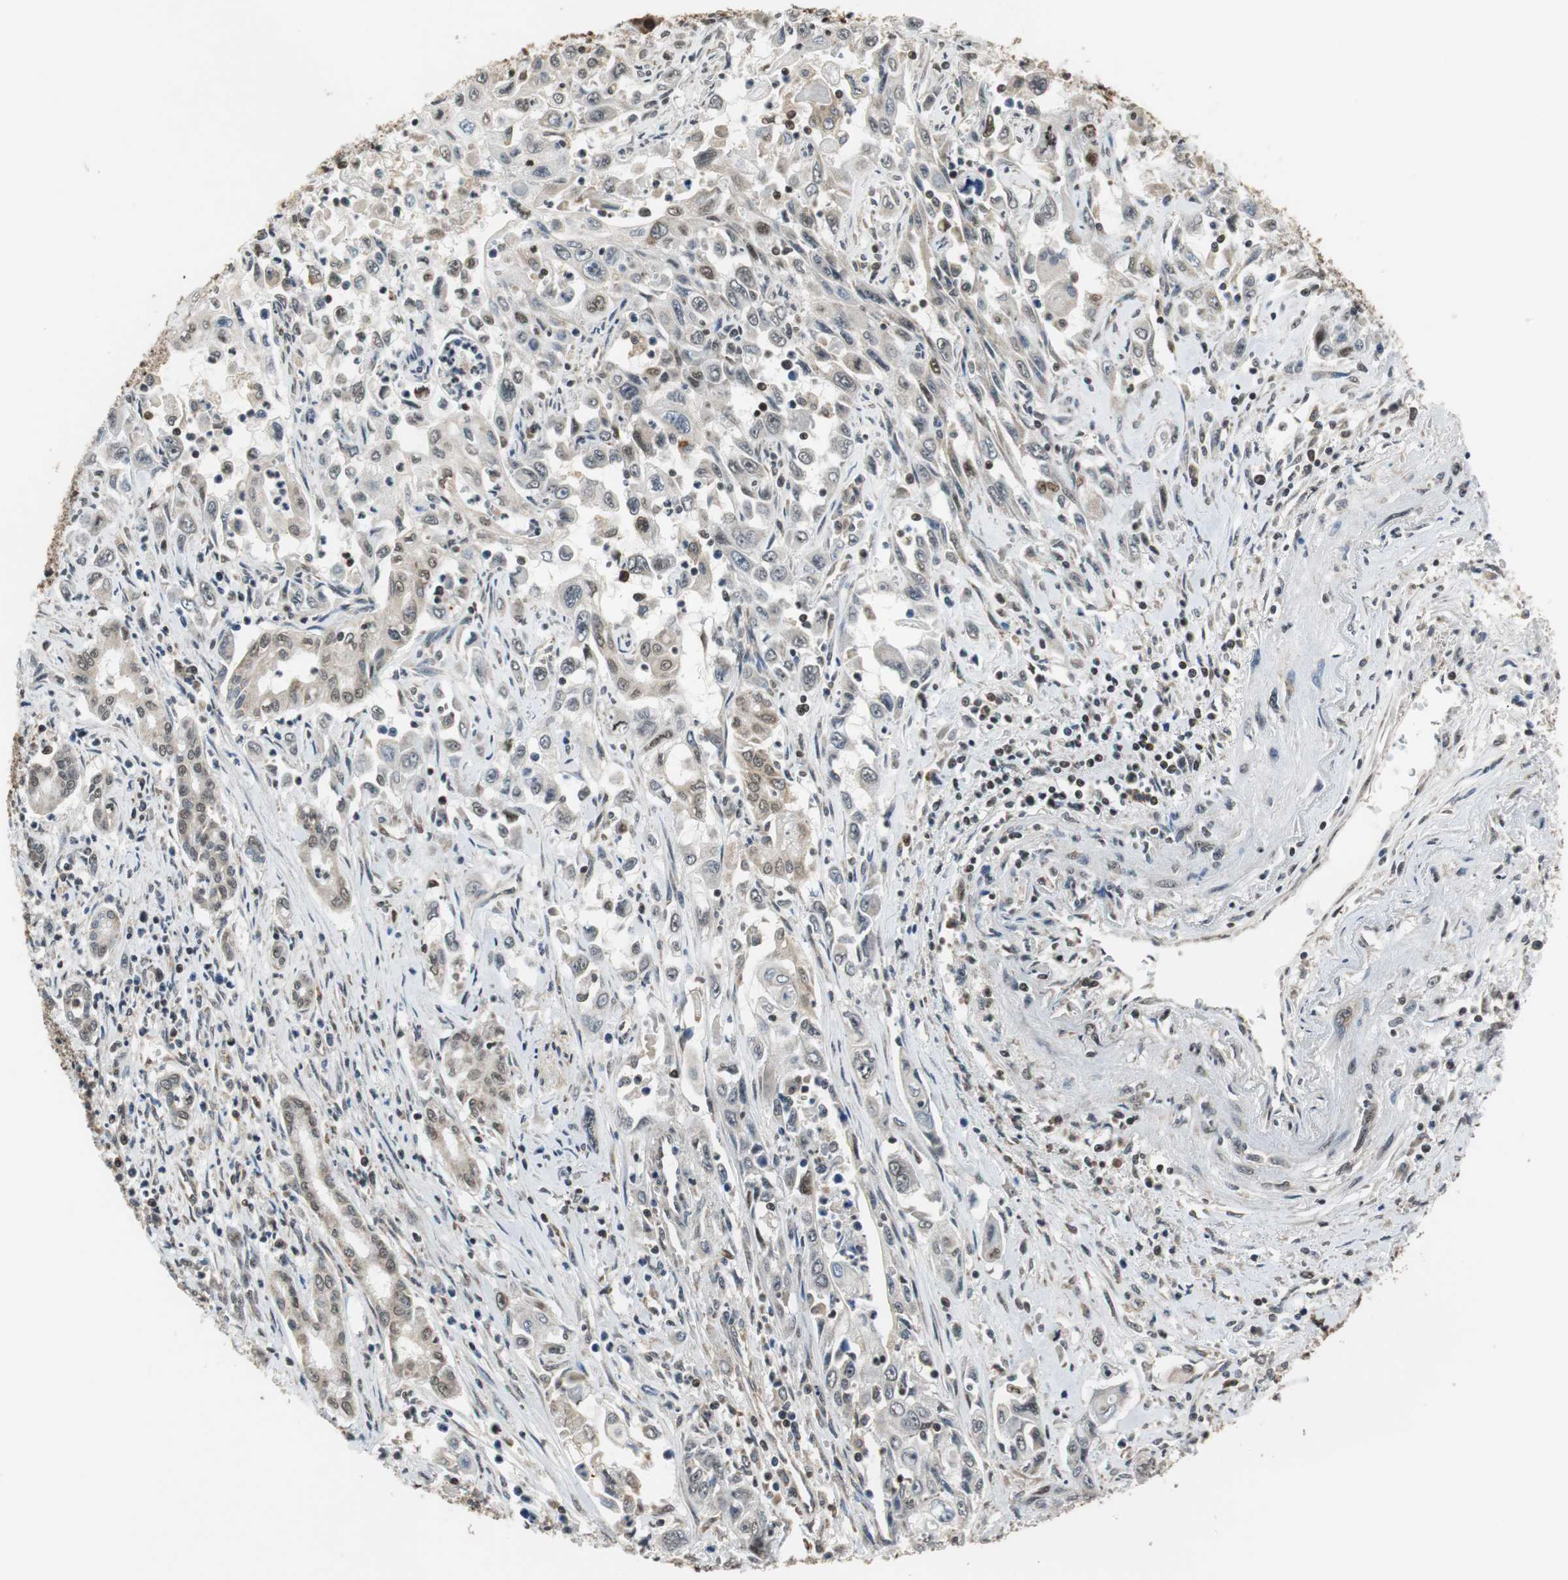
{"staining": {"intensity": "weak", "quantity": "25%-75%", "location": "cytoplasmic/membranous,nuclear"}, "tissue": "pancreatic cancer", "cell_type": "Tumor cells", "image_type": "cancer", "snomed": [{"axis": "morphology", "description": "Adenocarcinoma, NOS"}, {"axis": "topography", "description": "Pancreas"}], "caption": "Pancreatic cancer (adenocarcinoma) stained with immunohistochemistry shows weak cytoplasmic/membranous and nuclear positivity in approximately 25%-75% of tumor cells. (IHC, brightfield microscopy, high magnification).", "gene": "REST", "patient": {"sex": "male", "age": 70}}